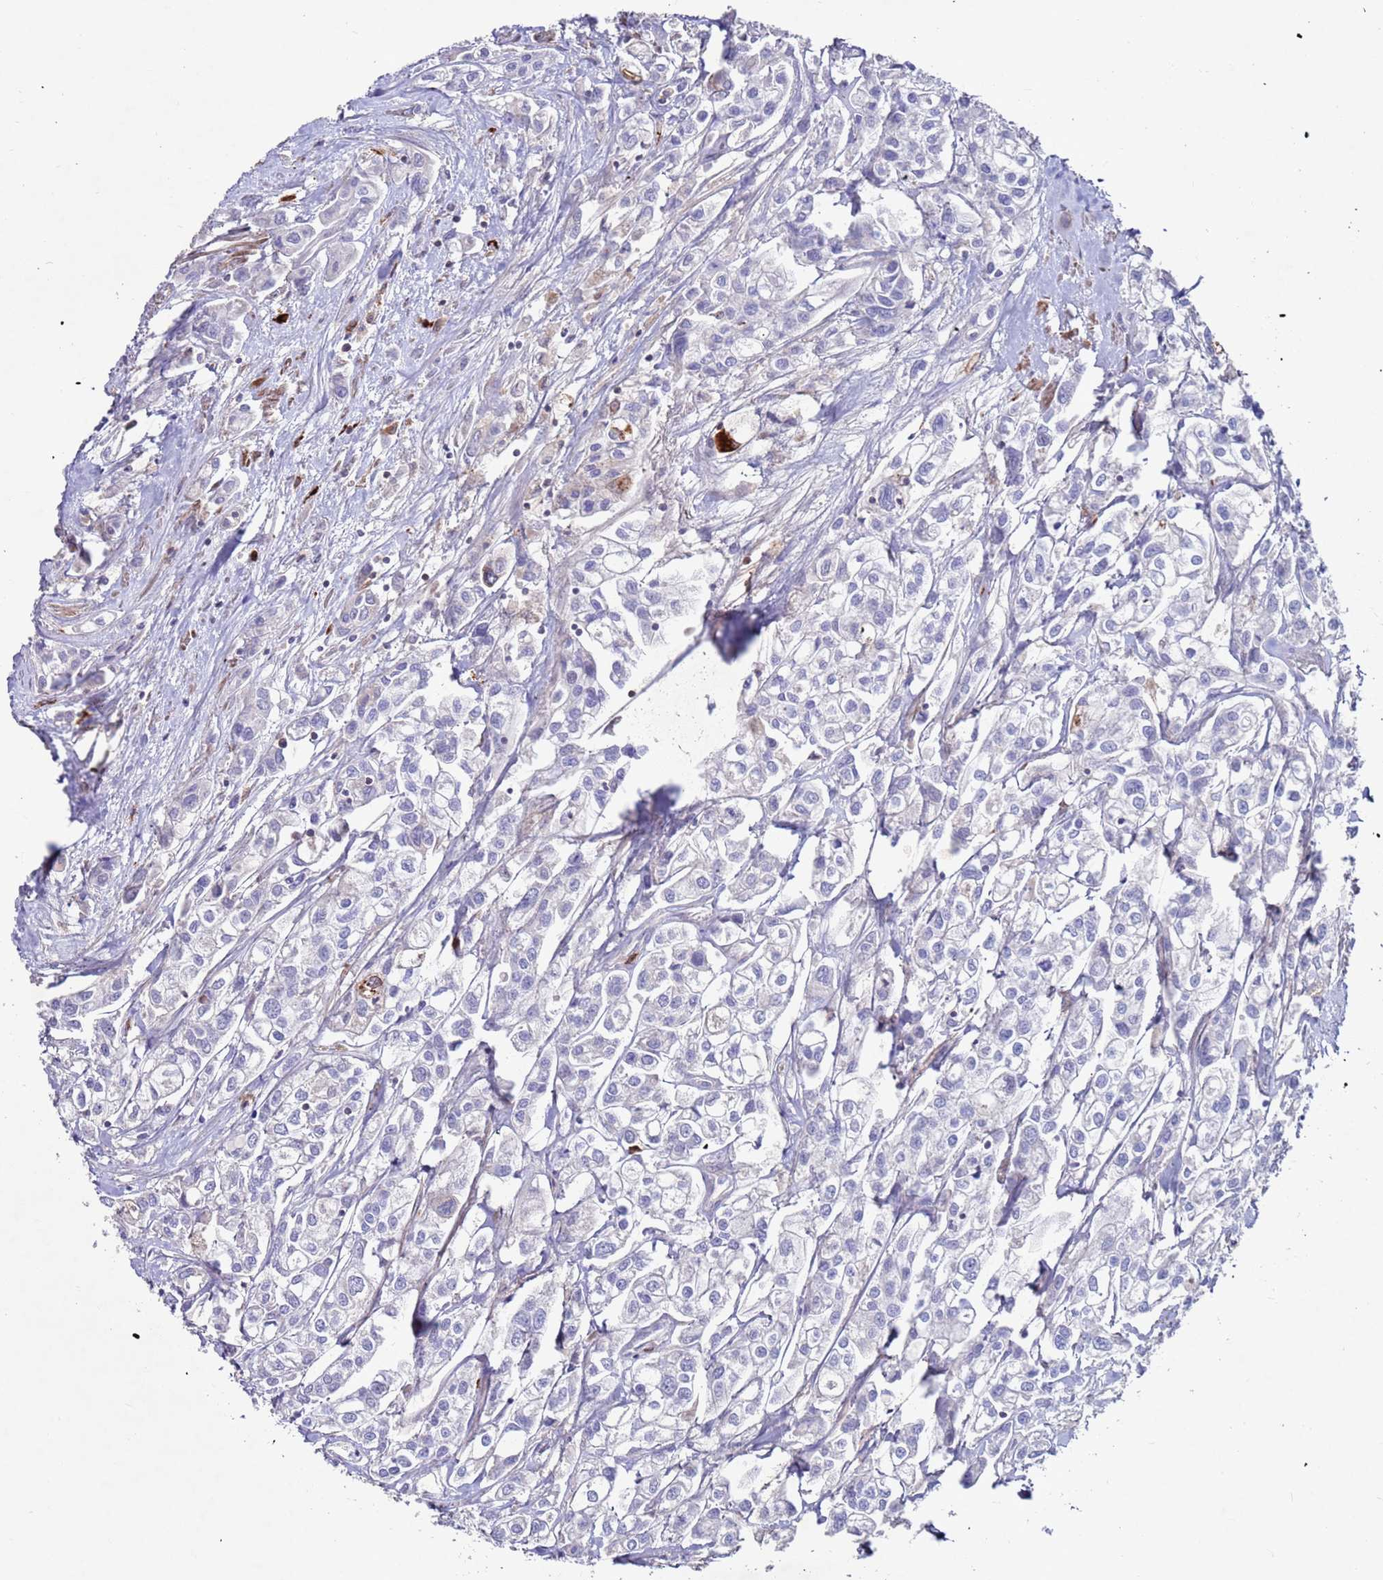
{"staining": {"intensity": "negative", "quantity": "none", "location": "none"}, "tissue": "urothelial cancer", "cell_type": "Tumor cells", "image_type": "cancer", "snomed": [{"axis": "morphology", "description": "Urothelial carcinoma, High grade"}, {"axis": "topography", "description": "Urinary bladder"}], "caption": "Urothelial cancer was stained to show a protein in brown. There is no significant positivity in tumor cells.", "gene": "GREB1L", "patient": {"sex": "male", "age": 67}}